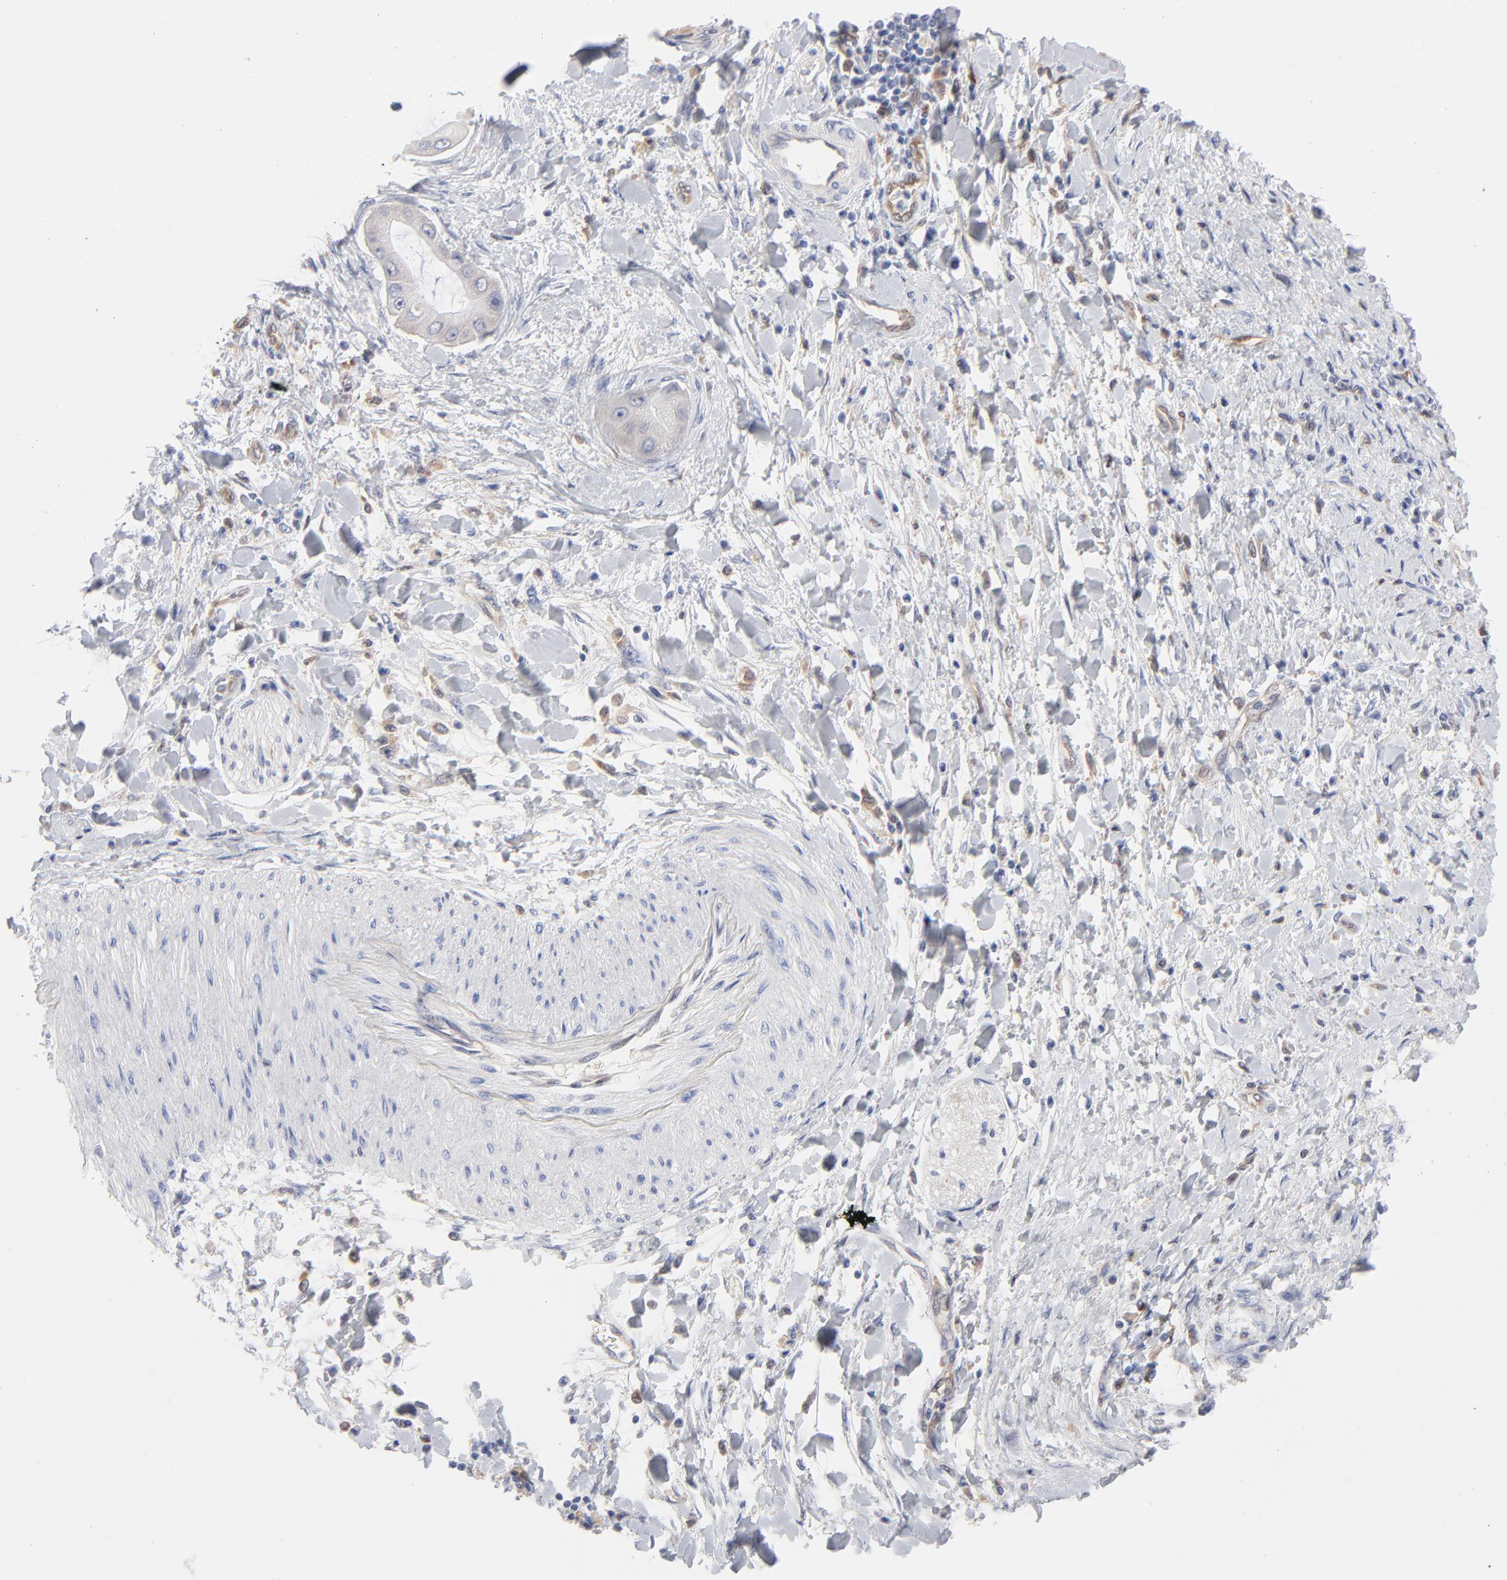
{"staining": {"intensity": "negative", "quantity": "none", "location": "none"}, "tissue": "adipose tissue", "cell_type": "Adipocytes", "image_type": "normal", "snomed": [{"axis": "morphology", "description": "Normal tissue, NOS"}, {"axis": "morphology", "description": "Cholangiocarcinoma"}, {"axis": "topography", "description": "Liver"}, {"axis": "topography", "description": "Peripheral nerve tissue"}], "caption": "The histopathology image displays no significant positivity in adipocytes of adipose tissue.", "gene": "ARRB1", "patient": {"sex": "male", "age": 50}}